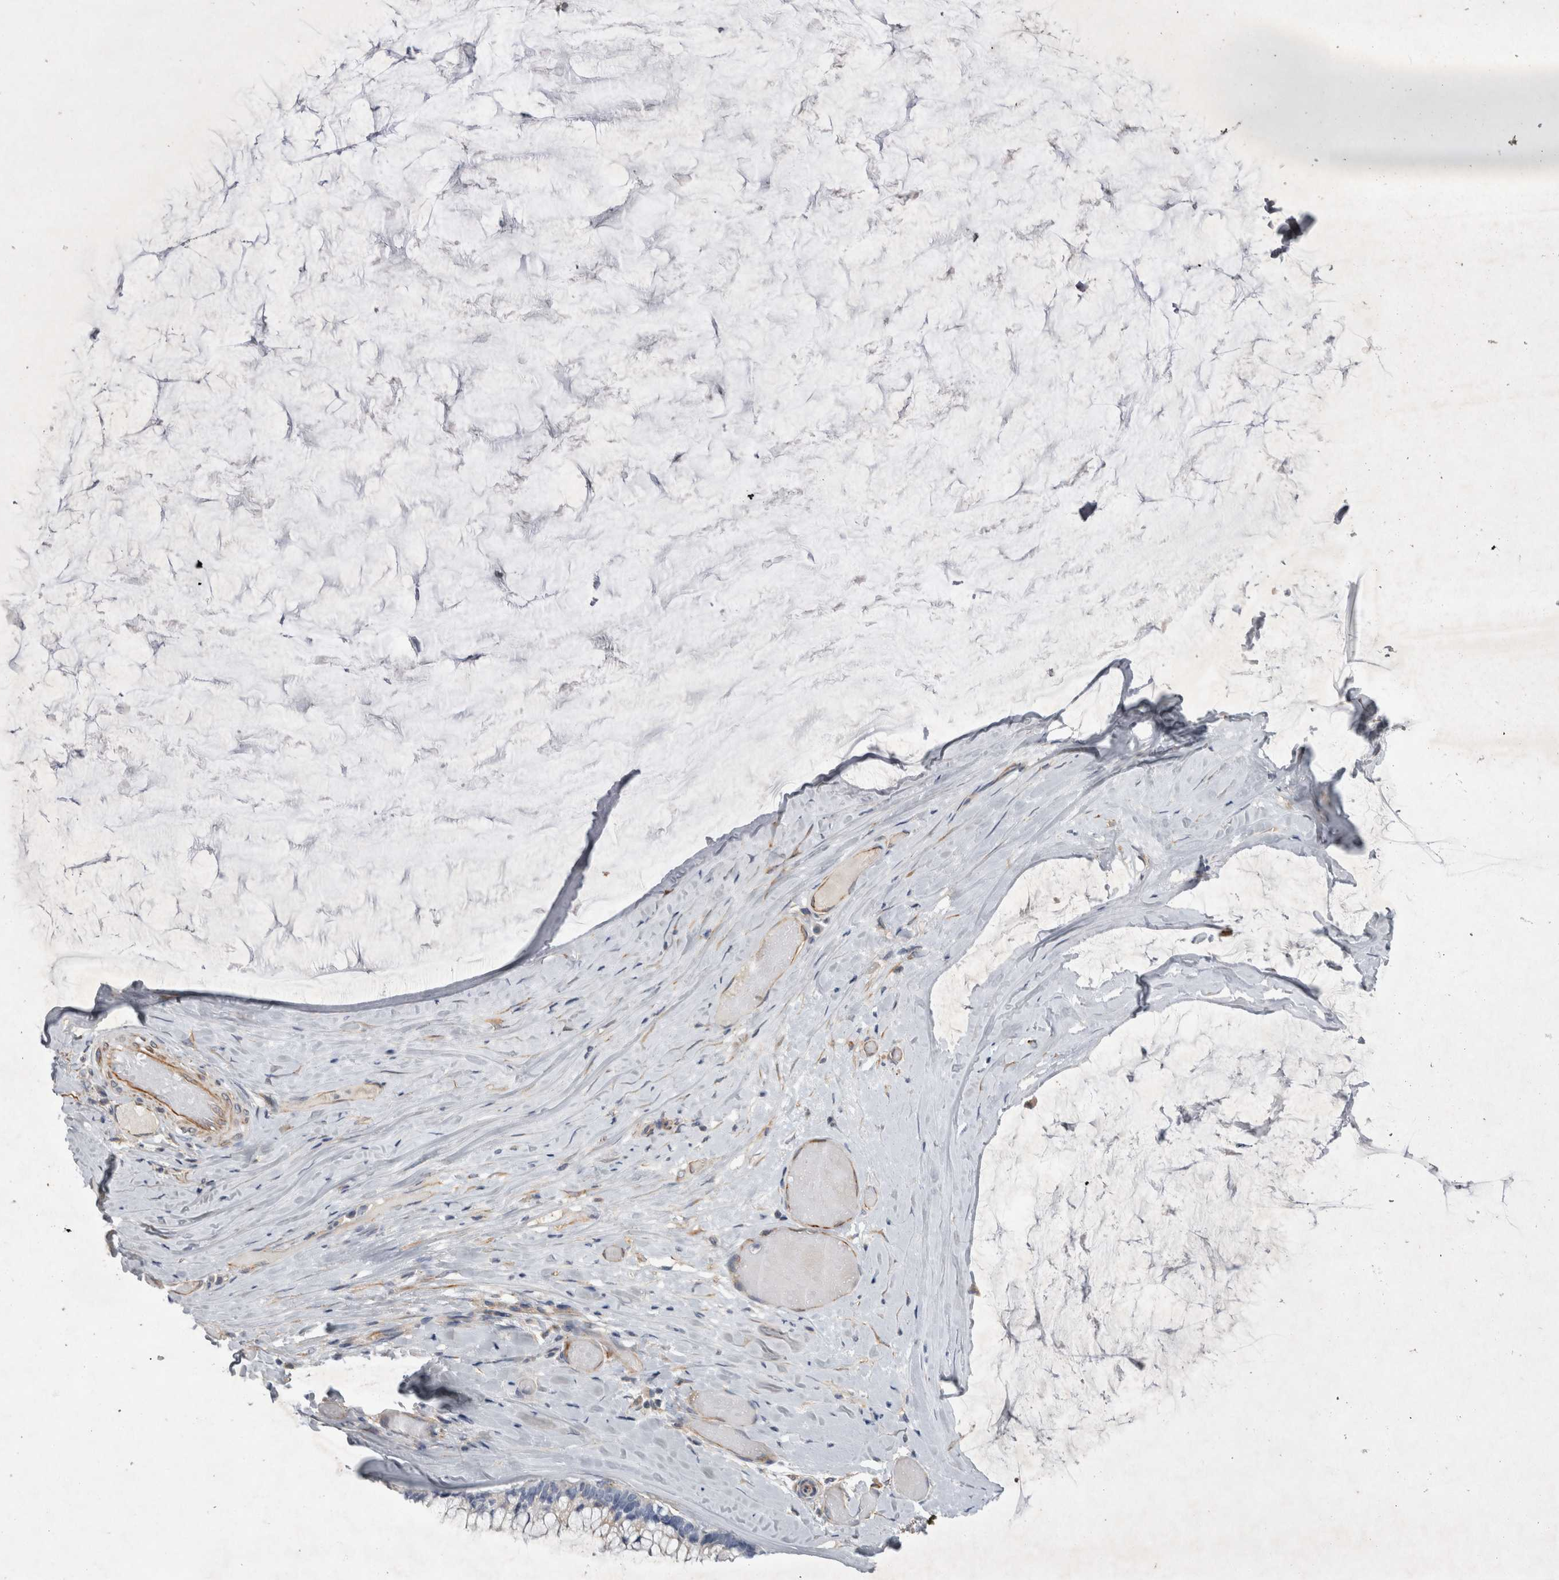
{"staining": {"intensity": "negative", "quantity": "none", "location": "none"}, "tissue": "ovarian cancer", "cell_type": "Tumor cells", "image_type": "cancer", "snomed": [{"axis": "morphology", "description": "Cystadenocarcinoma, mucinous, NOS"}, {"axis": "topography", "description": "Ovary"}], "caption": "Ovarian mucinous cystadenocarcinoma stained for a protein using immunohistochemistry displays no expression tumor cells.", "gene": "STRADB", "patient": {"sex": "female", "age": 39}}